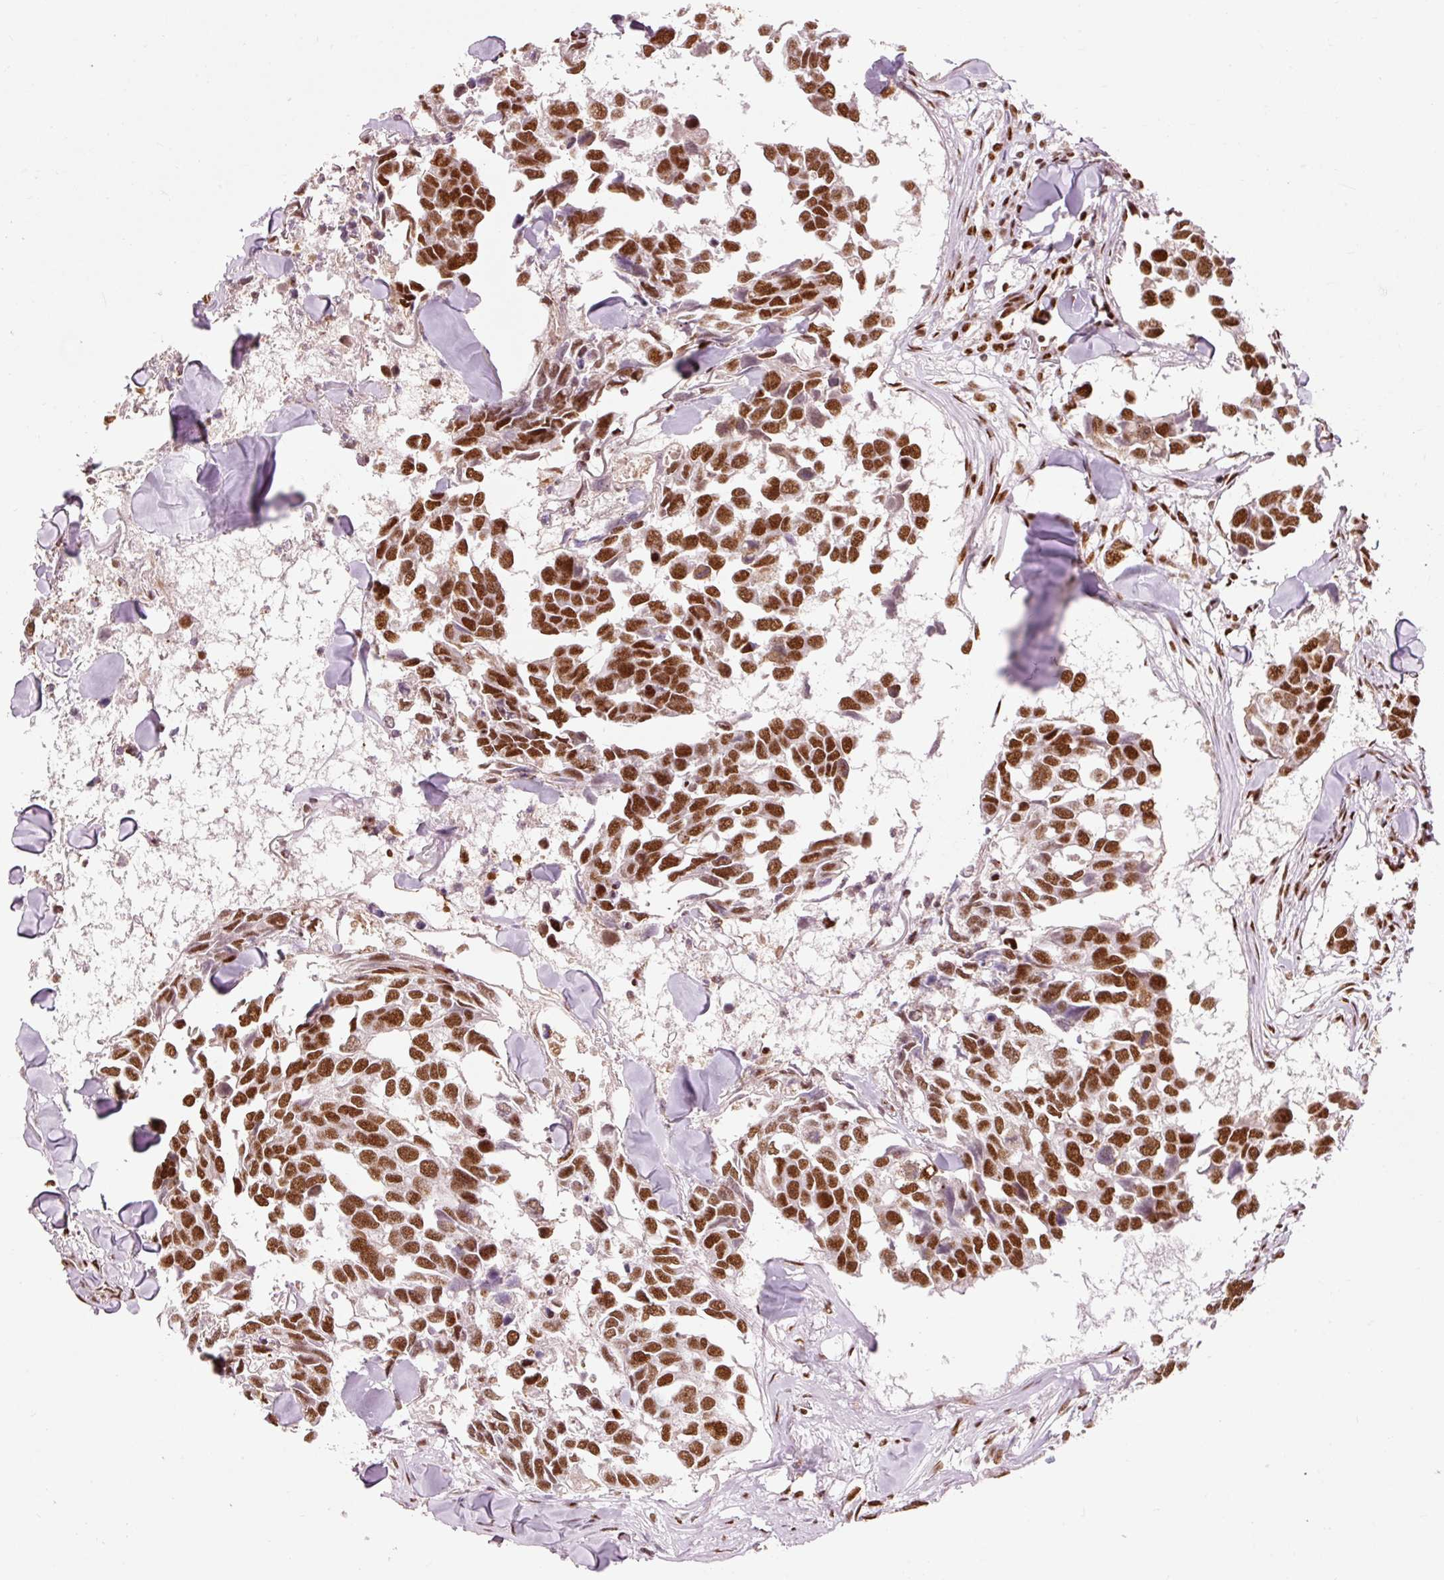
{"staining": {"intensity": "strong", "quantity": ">75%", "location": "nuclear"}, "tissue": "breast cancer", "cell_type": "Tumor cells", "image_type": "cancer", "snomed": [{"axis": "morphology", "description": "Duct carcinoma"}, {"axis": "topography", "description": "Breast"}], "caption": "Breast cancer stained with immunohistochemistry demonstrates strong nuclear positivity in approximately >75% of tumor cells.", "gene": "ZBTB44", "patient": {"sex": "female", "age": 83}}